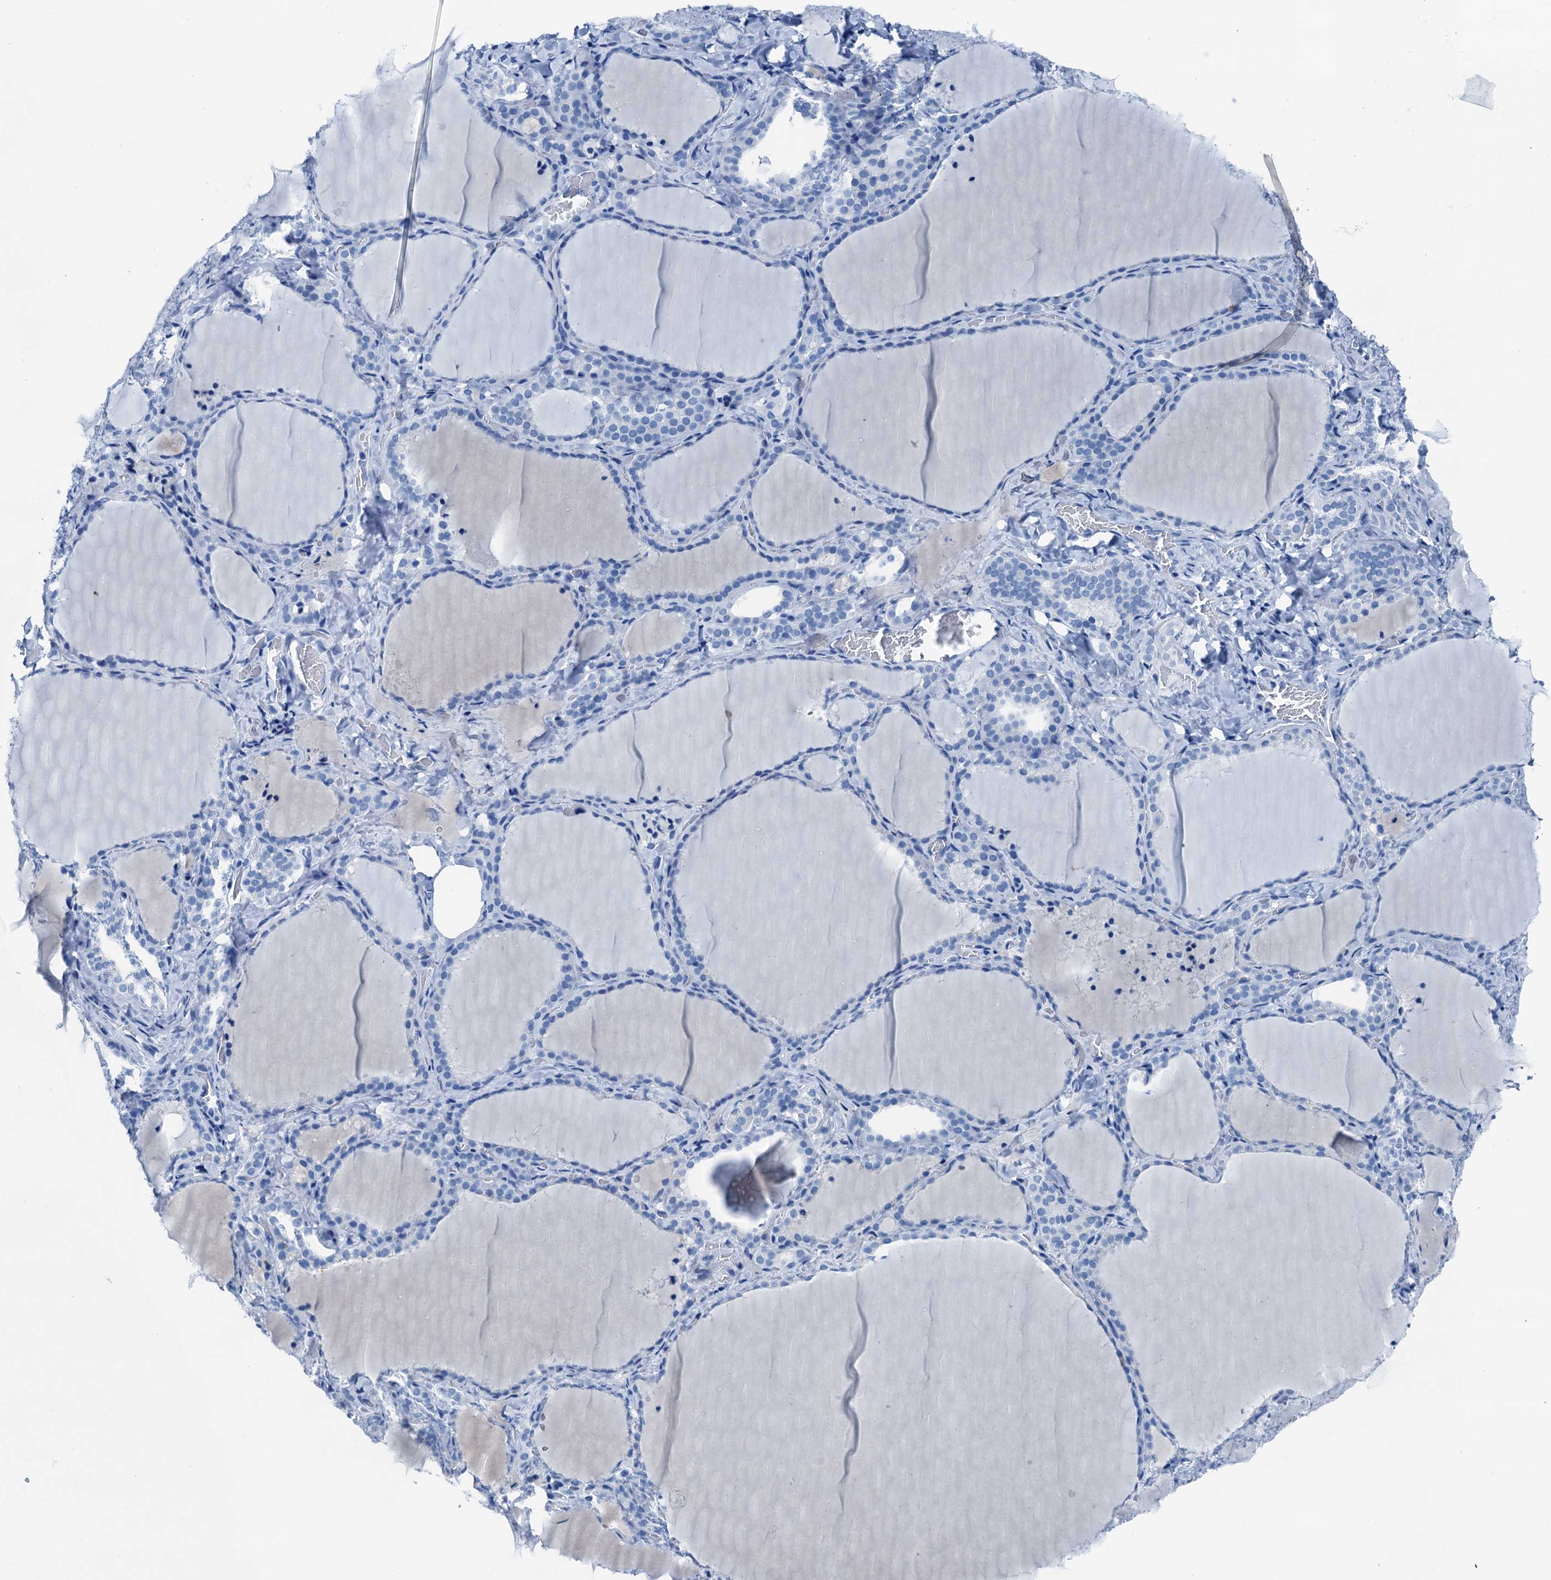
{"staining": {"intensity": "negative", "quantity": "none", "location": "none"}, "tissue": "thyroid gland", "cell_type": "Glandular cells", "image_type": "normal", "snomed": [{"axis": "morphology", "description": "Normal tissue, NOS"}, {"axis": "topography", "description": "Thyroid gland"}], "caption": "Immunohistochemistry (IHC) micrograph of unremarkable thyroid gland stained for a protein (brown), which demonstrates no positivity in glandular cells.", "gene": "CBLN3", "patient": {"sex": "female", "age": 22}}